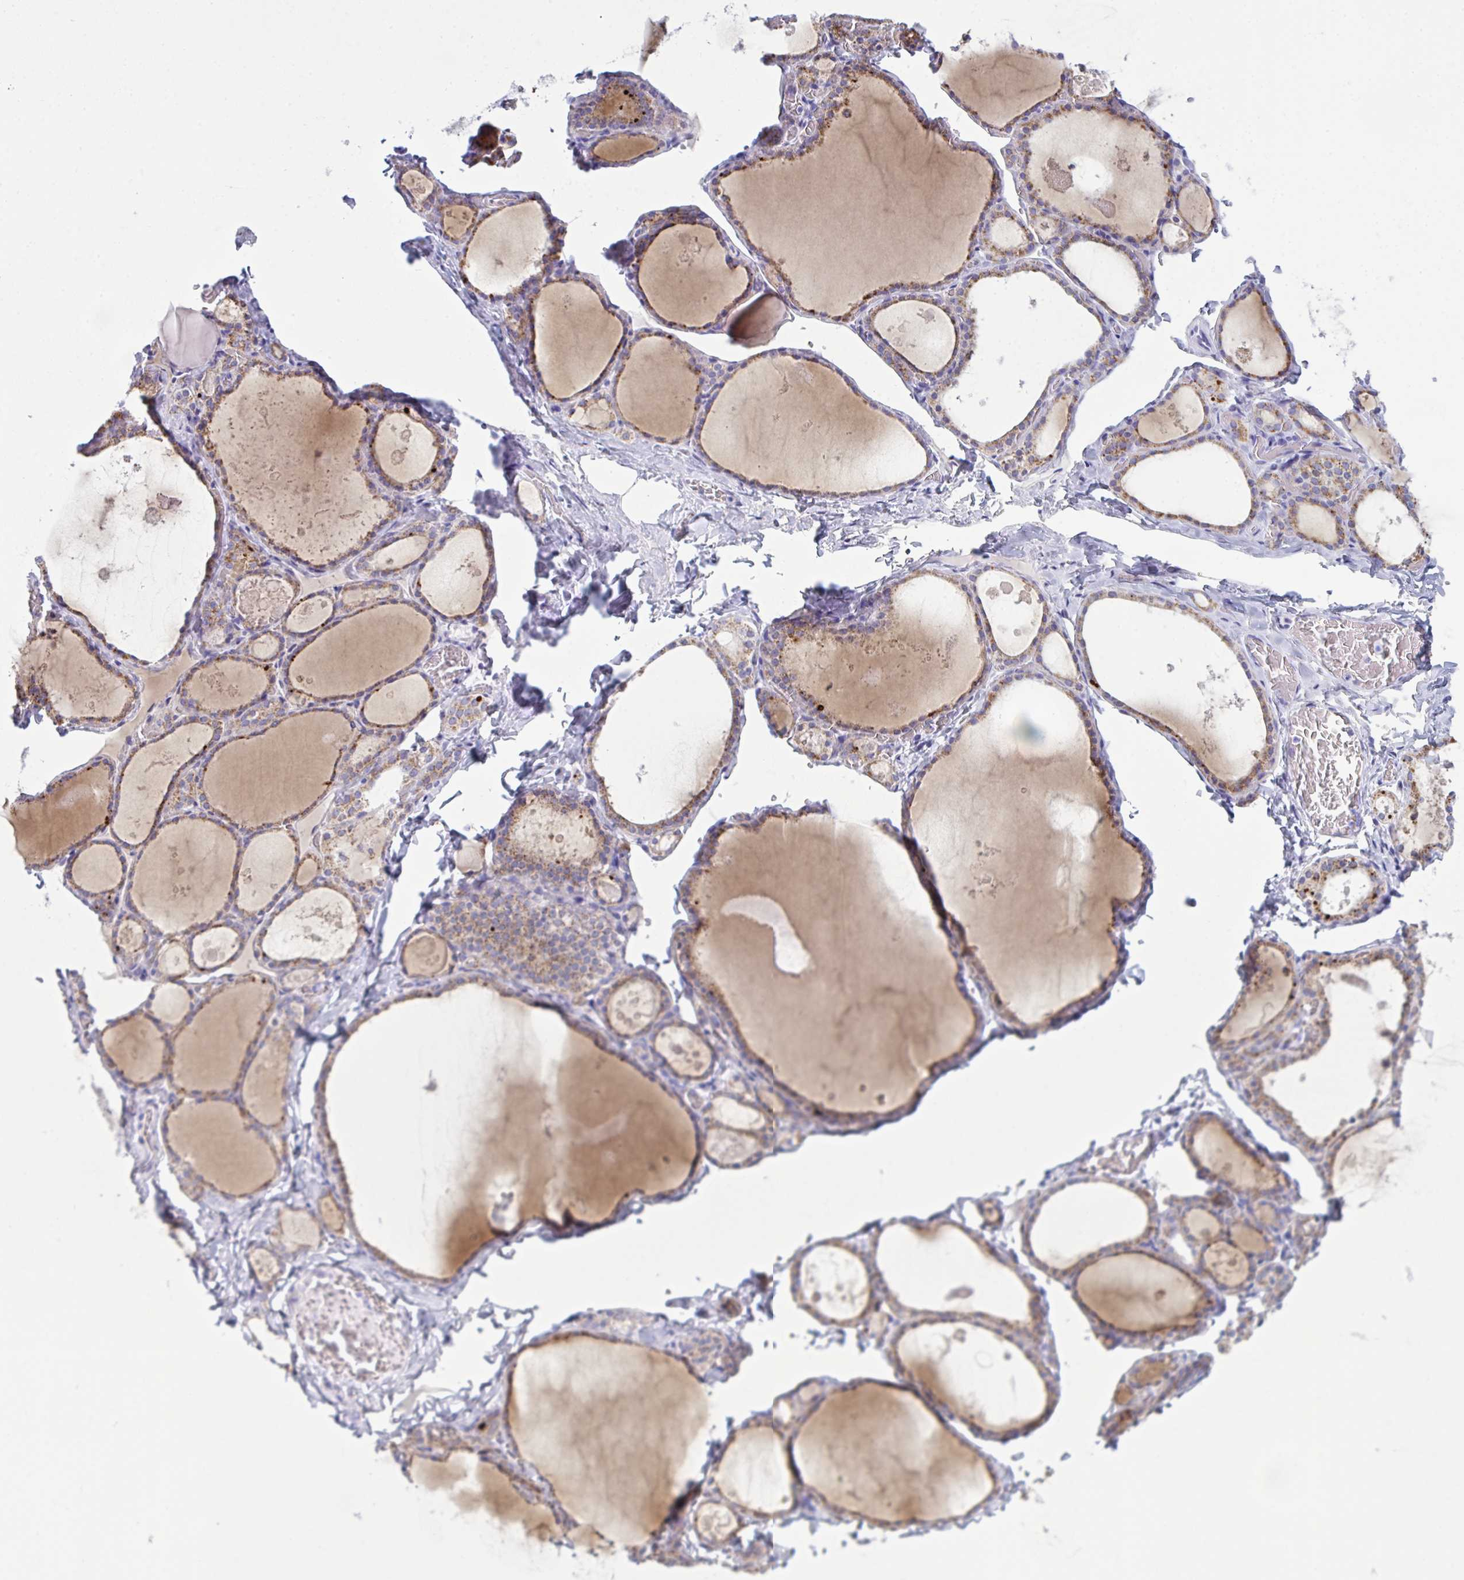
{"staining": {"intensity": "moderate", "quantity": ">75%", "location": "cytoplasmic/membranous"}, "tissue": "thyroid gland", "cell_type": "Glandular cells", "image_type": "normal", "snomed": [{"axis": "morphology", "description": "Normal tissue, NOS"}, {"axis": "topography", "description": "Thyroid gland"}], "caption": "IHC (DAB (3,3'-diaminobenzidine)) staining of normal human thyroid gland displays moderate cytoplasmic/membranous protein staining in approximately >75% of glandular cells.", "gene": "BBS1", "patient": {"sex": "male", "age": 56}}